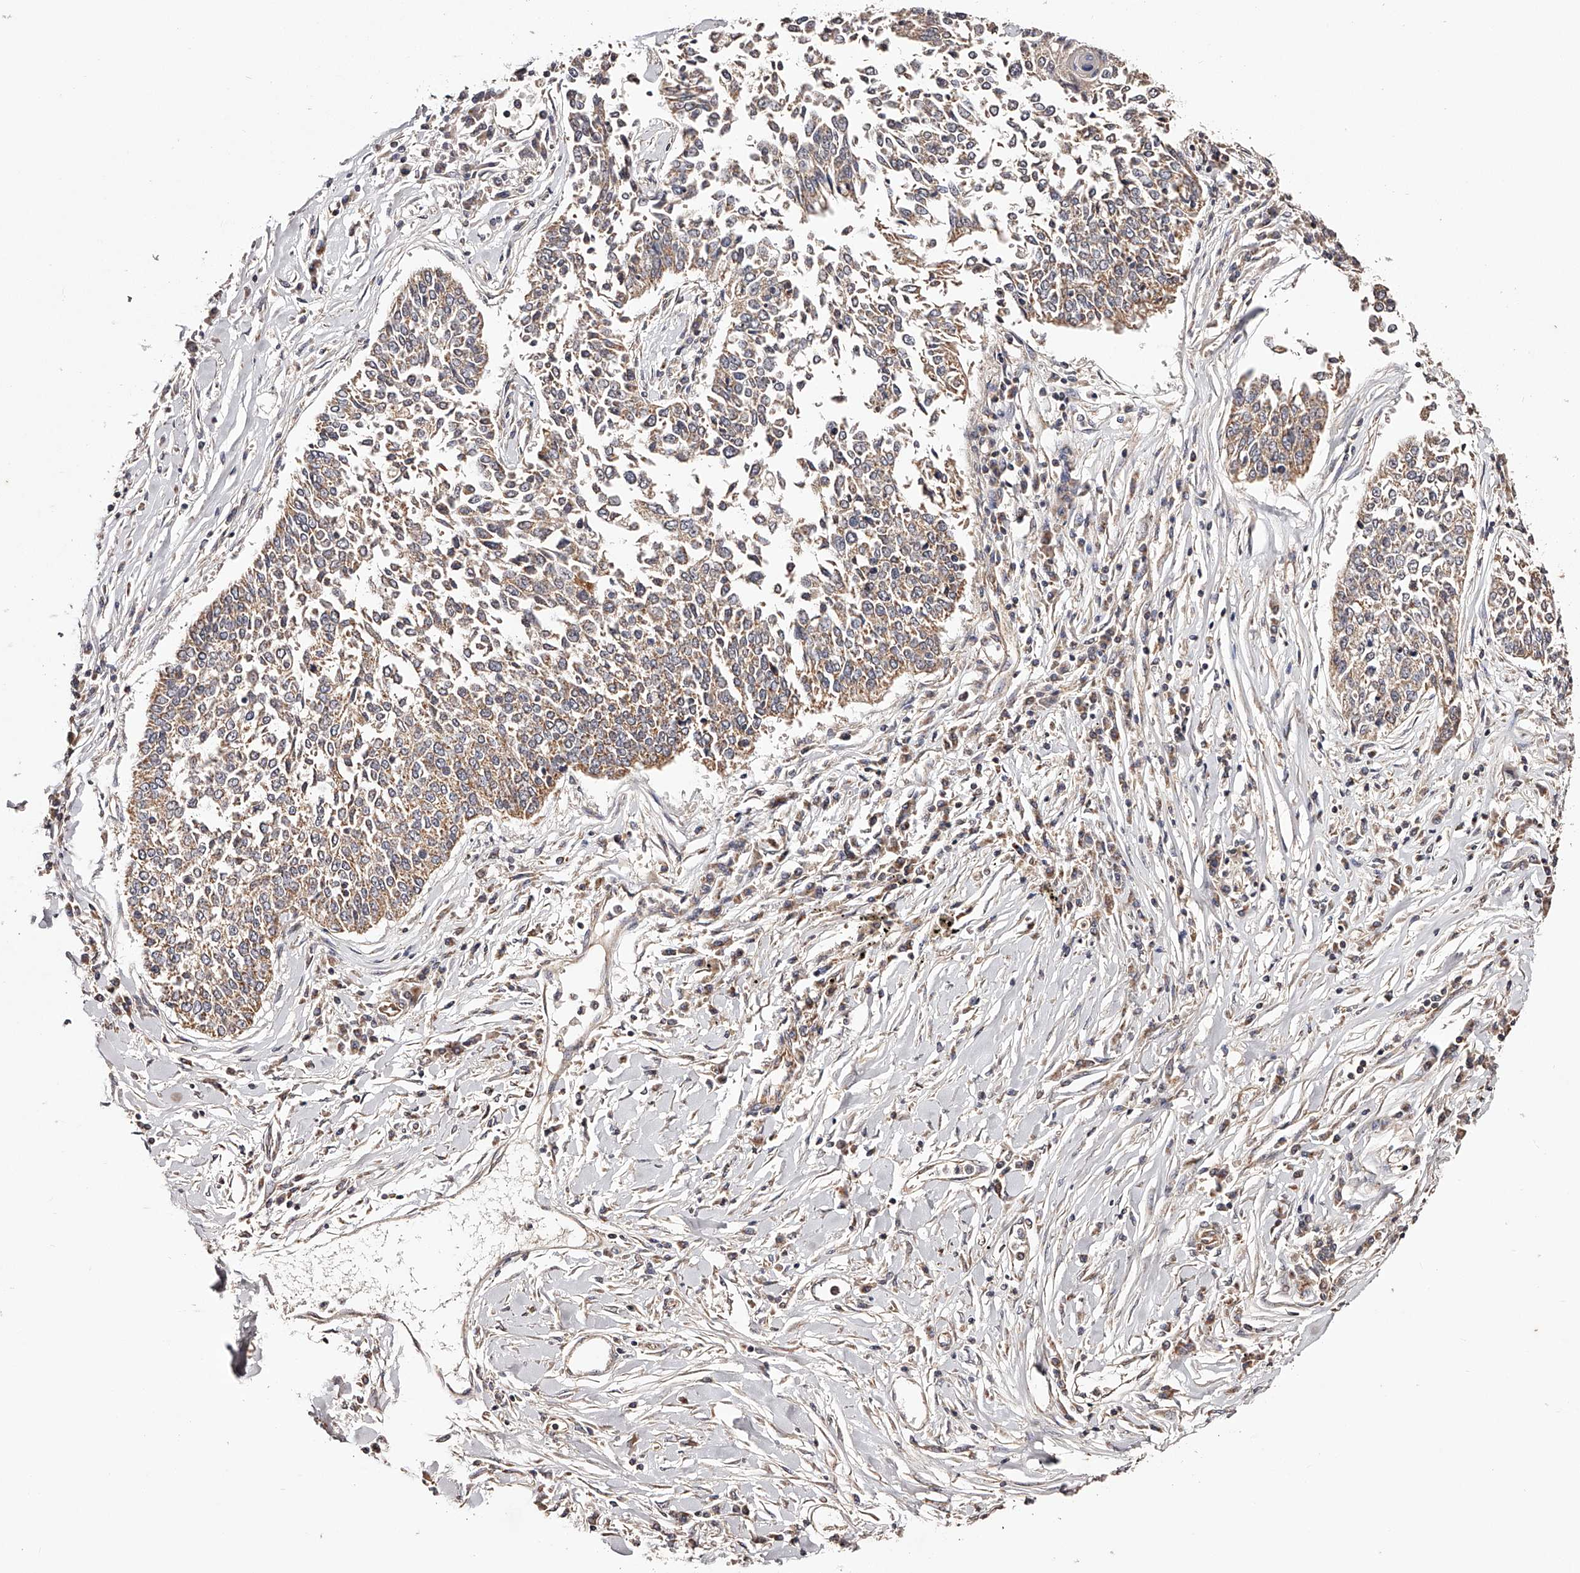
{"staining": {"intensity": "weak", "quantity": ">75%", "location": "cytoplasmic/membranous"}, "tissue": "lung cancer", "cell_type": "Tumor cells", "image_type": "cancer", "snomed": [{"axis": "morphology", "description": "Normal tissue, NOS"}, {"axis": "morphology", "description": "Squamous cell carcinoma, NOS"}, {"axis": "topography", "description": "Cartilage tissue"}, {"axis": "topography", "description": "Bronchus"}, {"axis": "topography", "description": "Lung"}, {"axis": "topography", "description": "Peripheral nerve tissue"}], "caption": "Immunohistochemistry (DAB) staining of lung cancer (squamous cell carcinoma) exhibits weak cytoplasmic/membranous protein staining in approximately >75% of tumor cells. (DAB (3,3'-diaminobenzidine) = brown stain, brightfield microscopy at high magnification).", "gene": "USP21", "patient": {"sex": "female", "age": 49}}